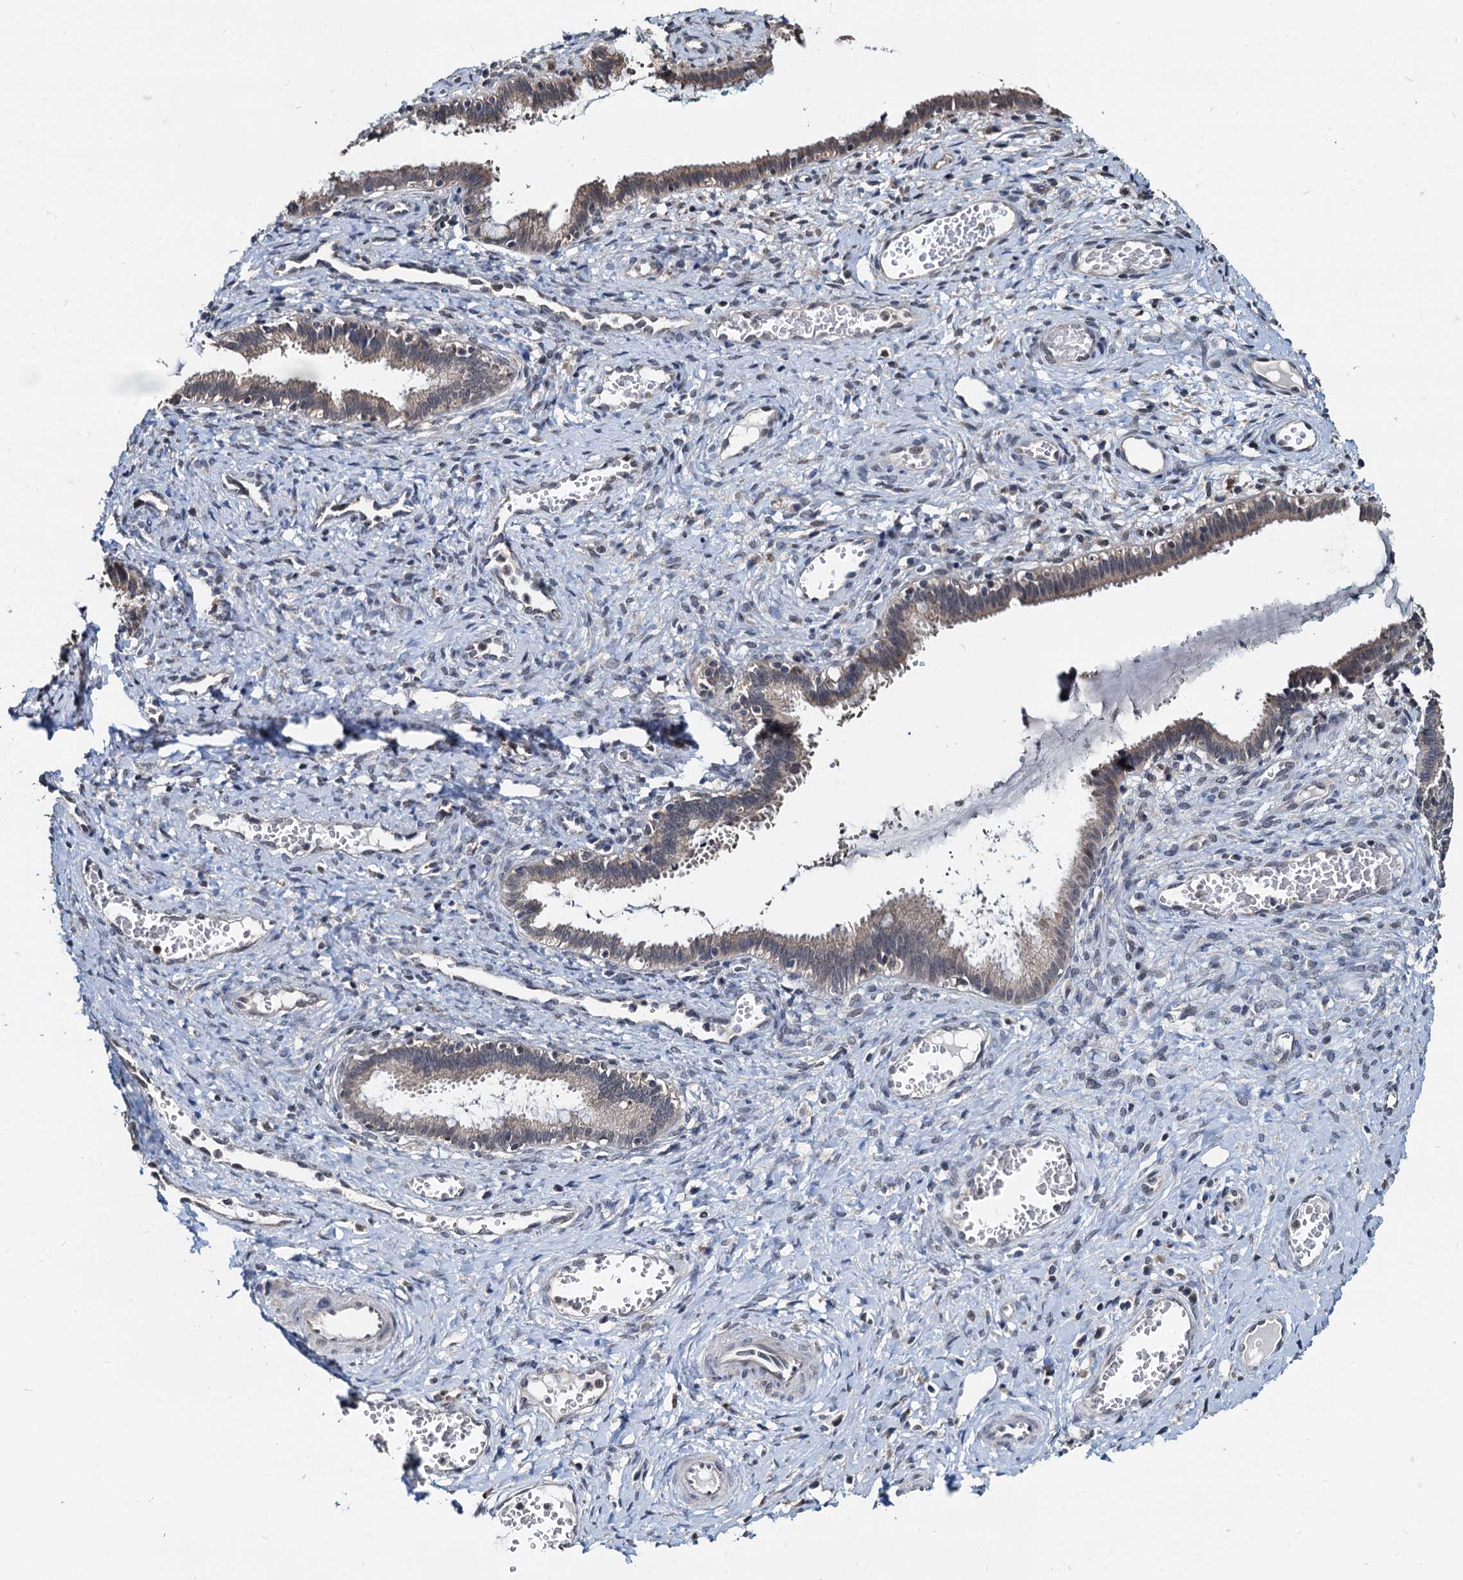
{"staining": {"intensity": "weak", "quantity": "25%-75%", "location": "cytoplasmic/membranous"}, "tissue": "cervix", "cell_type": "Glandular cells", "image_type": "normal", "snomed": [{"axis": "morphology", "description": "Normal tissue, NOS"}, {"axis": "morphology", "description": "Adenocarcinoma, NOS"}, {"axis": "topography", "description": "Cervix"}], "caption": "Glandular cells display low levels of weak cytoplasmic/membranous positivity in approximately 25%-75% of cells in normal cervix.", "gene": "MCMBP", "patient": {"sex": "female", "age": 29}}